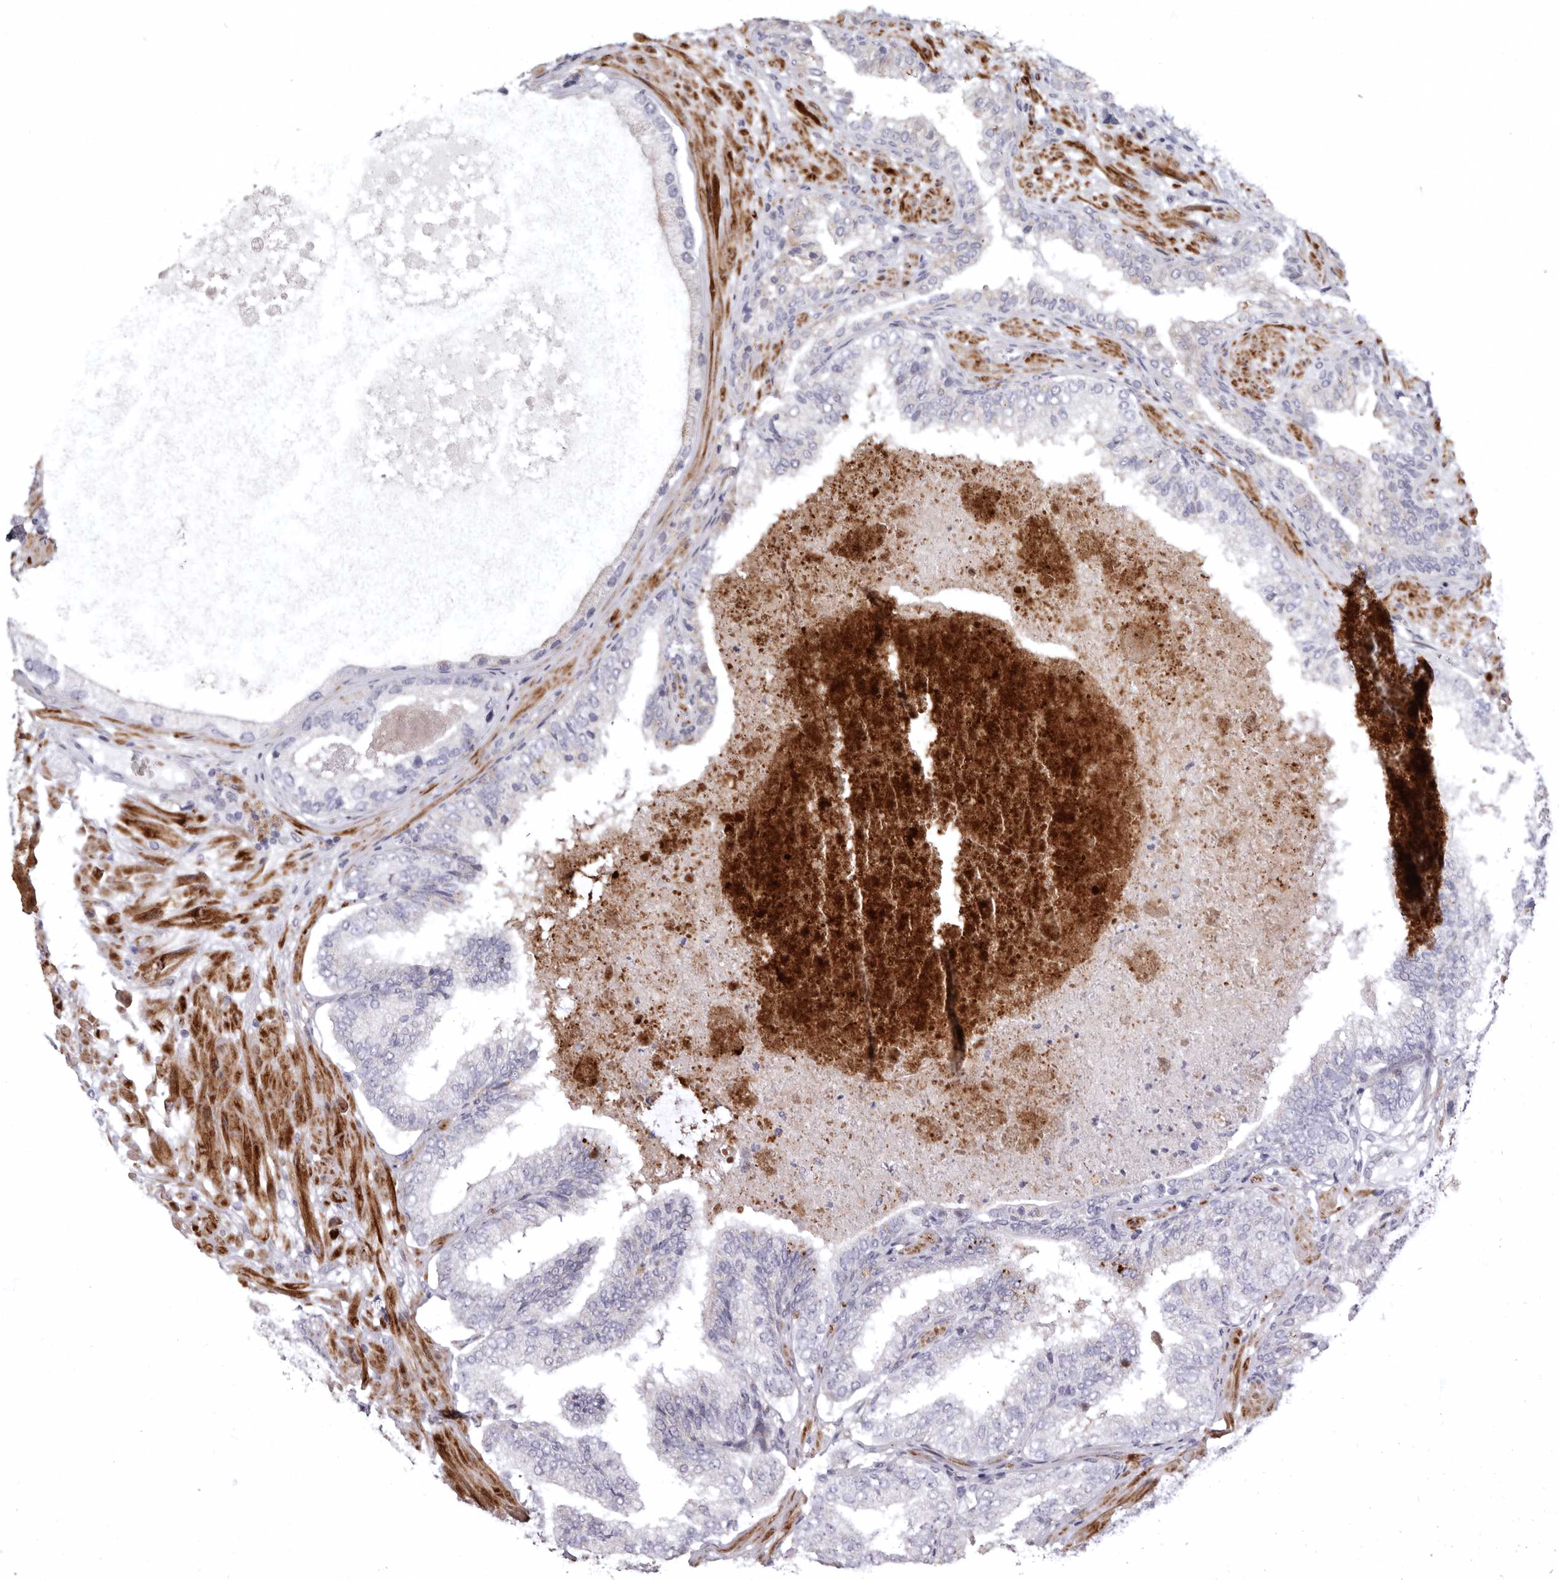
{"staining": {"intensity": "negative", "quantity": "none", "location": "none"}, "tissue": "prostate cancer", "cell_type": "Tumor cells", "image_type": "cancer", "snomed": [{"axis": "morphology", "description": "Normal tissue, NOS"}, {"axis": "morphology", "description": "Adenocarcinoma, High grade"}, {"axis": "topography", "description": "Prostate"}, {"axis": "topography", "description": "Peripheral nerve tissue"}], "caption": "The micrograph reveals no staining of tumor cells in adenocarcinoma (high-grade) (prostate).", "gene": "AIDA", "patient": {"sex": "male", "age": 59}}